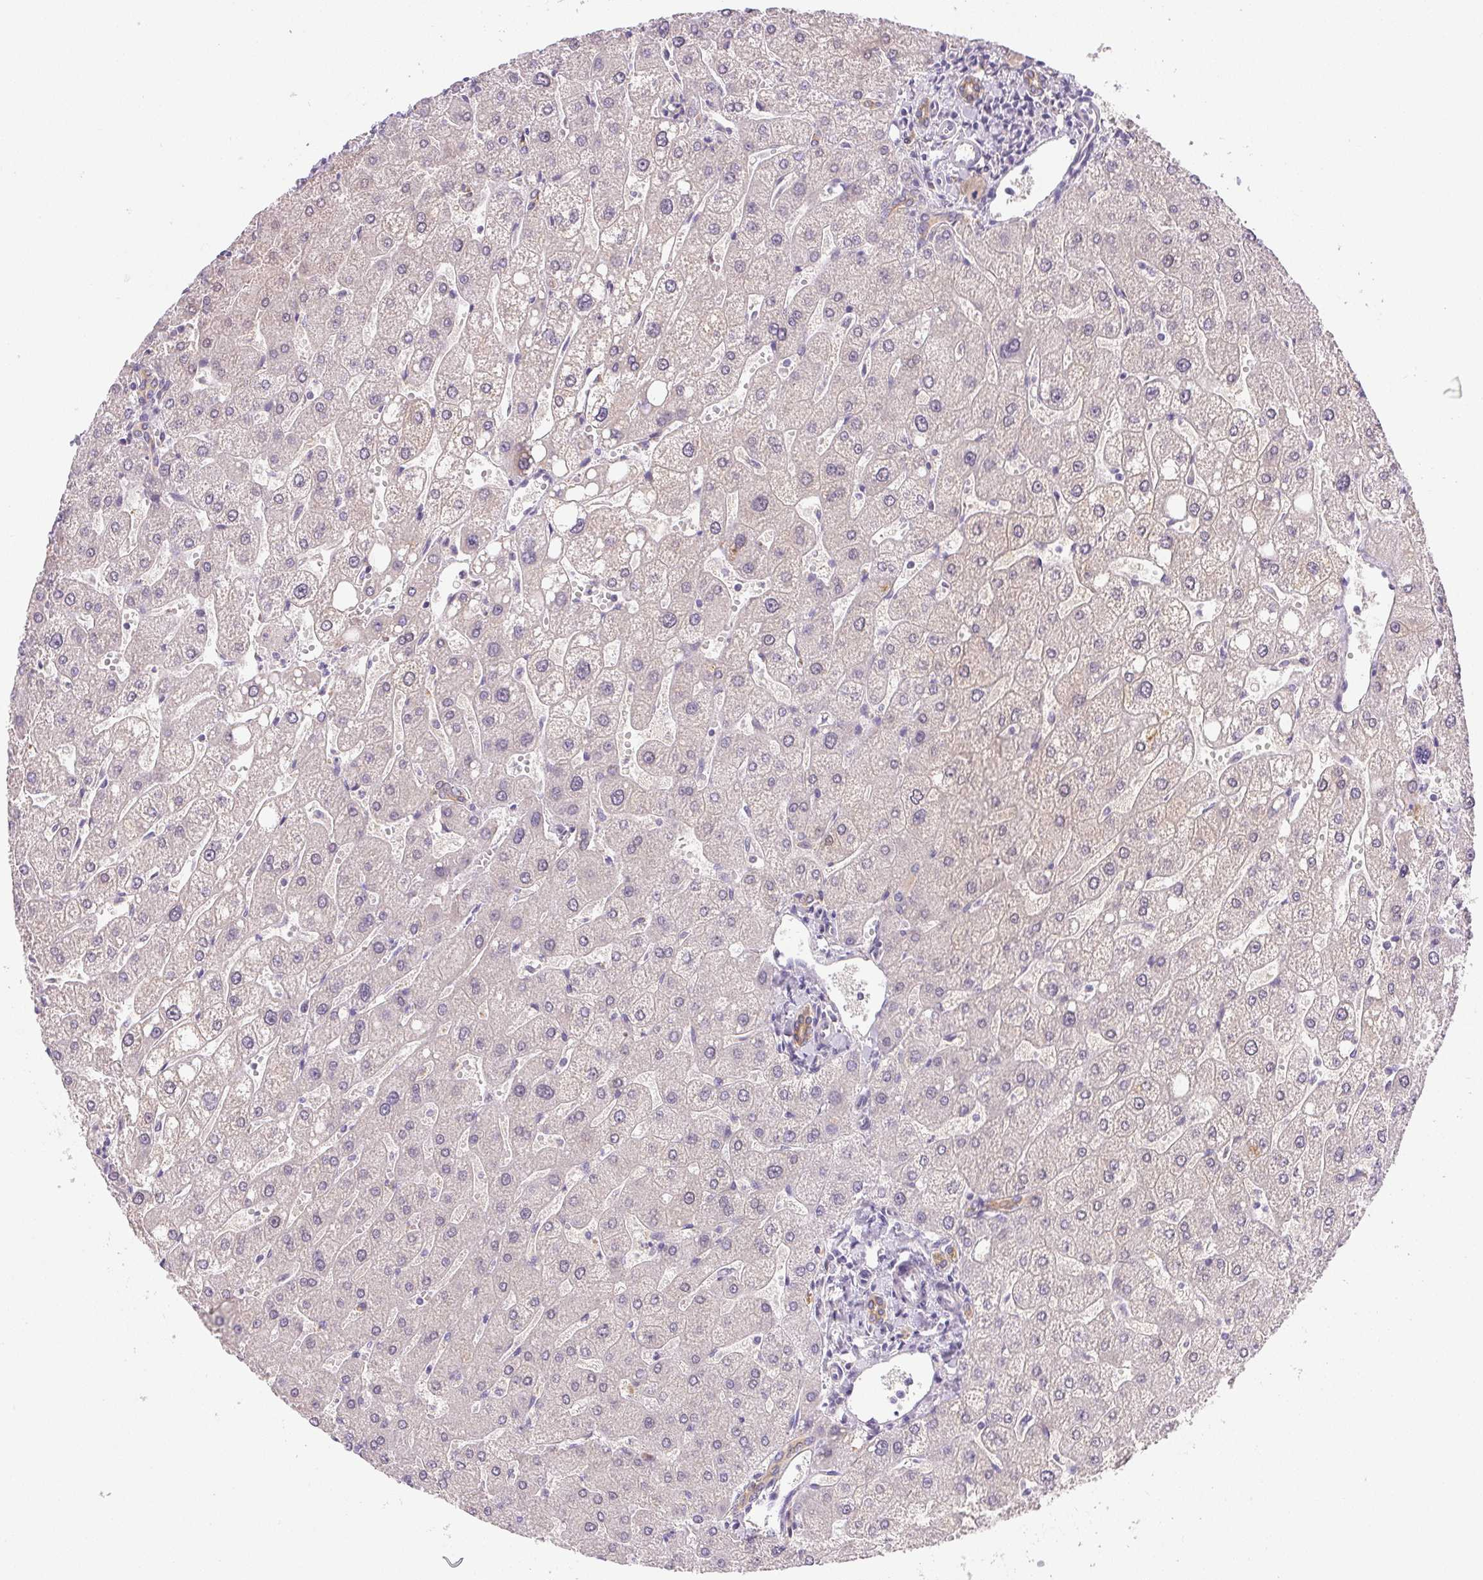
{"staining": {"intensity": "weak", "quantity": "25%-75%", "location": "cytoplasmic/membranous"}, "tissue": "liver", "cell_type": "Cholangiocytes", "image_type": "normal", "snomed": [{"axis": "morphology", "description": "Normal tissue, NOS"}, {"axis": "topography", "description": "Liver"}], "caption": "The image displays immunohistochemical staining of benign liver. There is weak cytoplasmic/membranous expression is appreciated in about 25%-75% of cholangiocytes. (DAB (3,3'-diaminobenzidine) IHC, brown staining for protein, blue staining for nuclei).", "gene": "SLC17A7", "patient": {"sex": "male", "age": 67}}